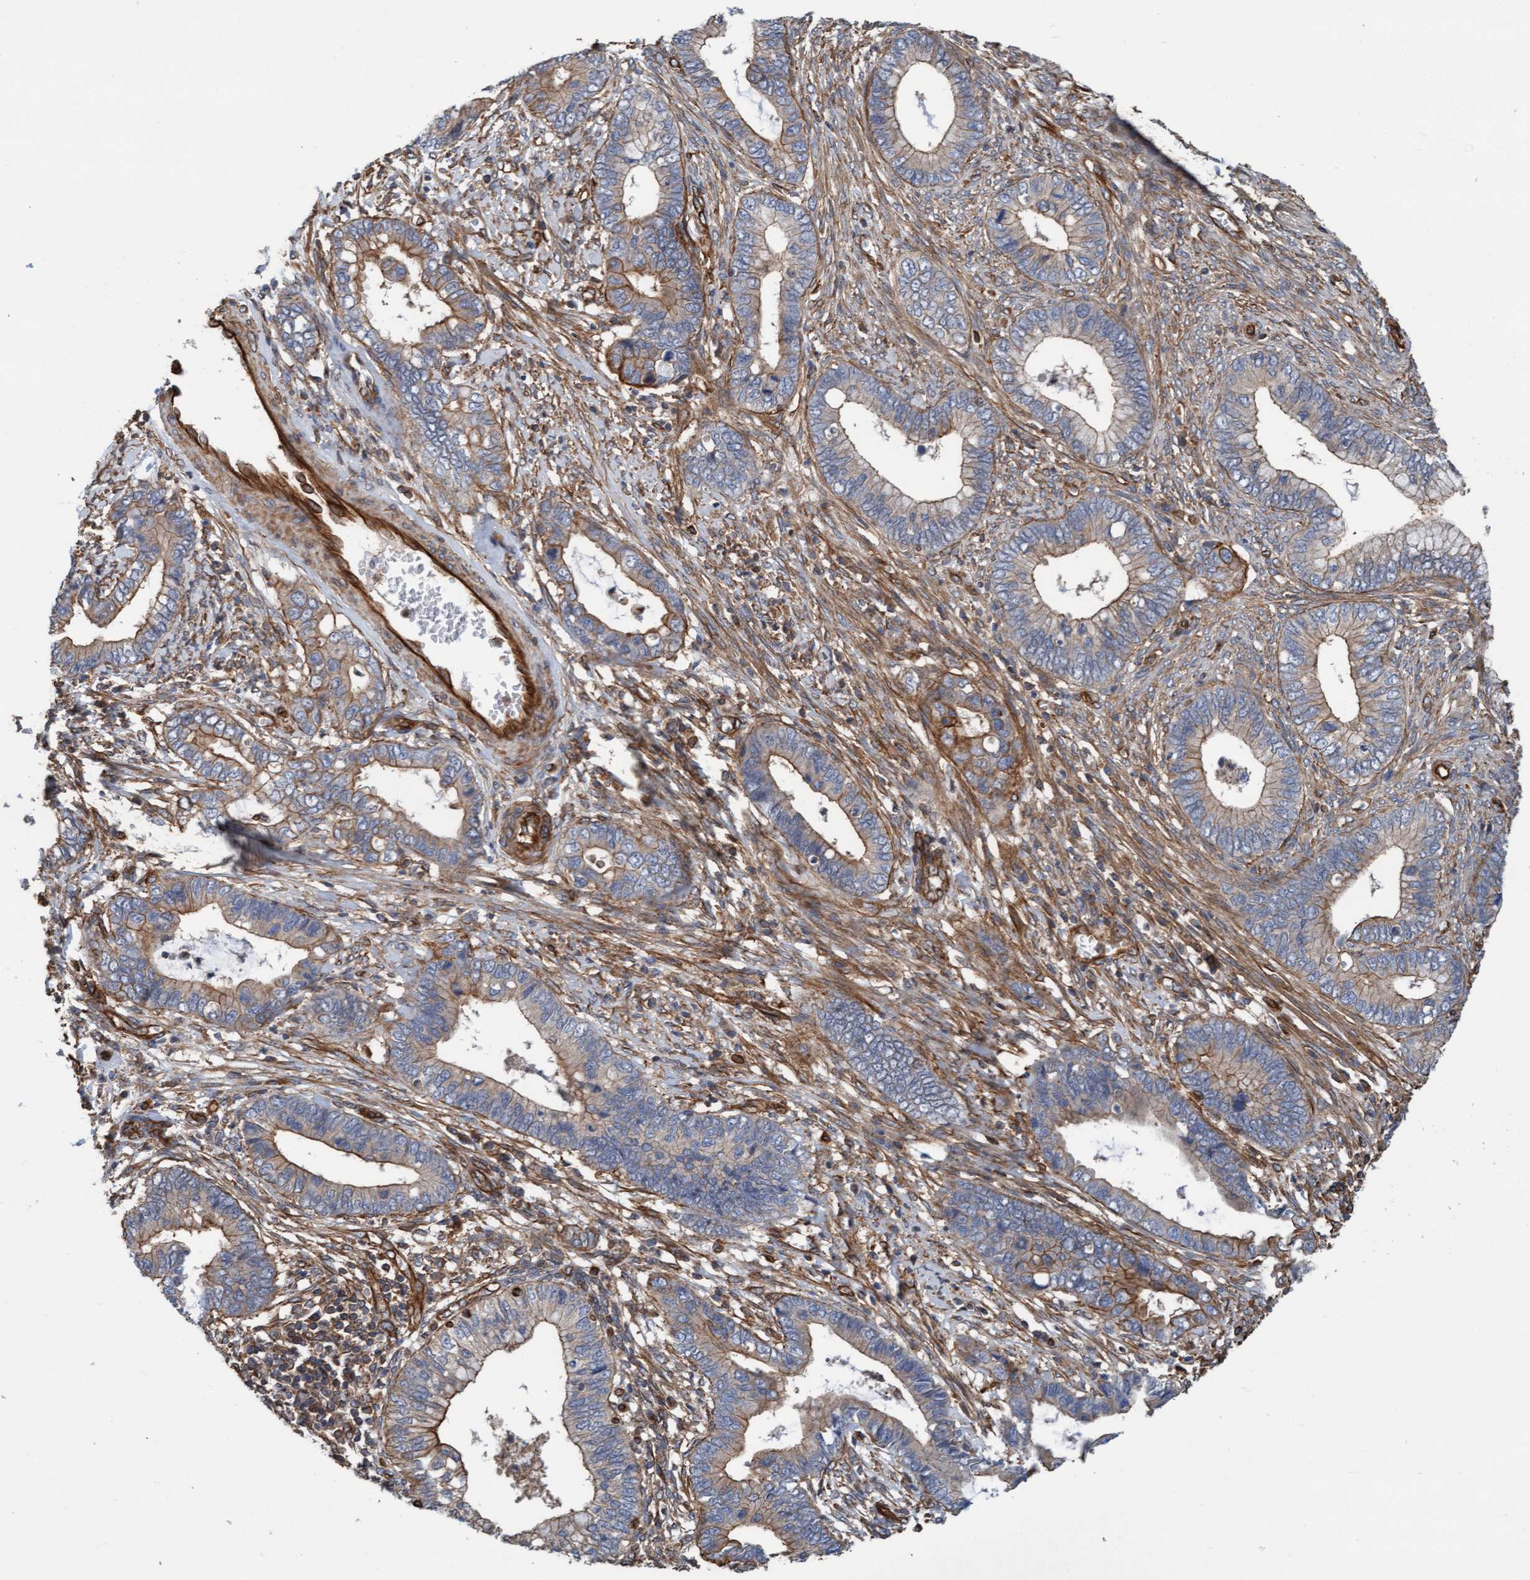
{"staining": {"intensity": "weak", "quantity": ">75%", "location": "cytoplasmic/membranous"}, "tissue": "cervical cancer", "cell_type": "Tumor cells", "image_type": "cancer", "snomed": [{"axis": "morphology", "description": "Adenocarcinoma, NOS"}, {"axis": "topography", "description": "Cervix"}], "caption": "Immunohistochemical staining of human cervical cancer (adenocarcinoma) shows low levels of weak cytoplasmic/membranous staining in about >75% of tumor cells. The staining is performed using DAB brown chromogen to label protein expression. The nuclei are counter-stained blue using hematoxylin.", "gene": "STXBP4", "patient": {"sex": "female", "age": 44}}